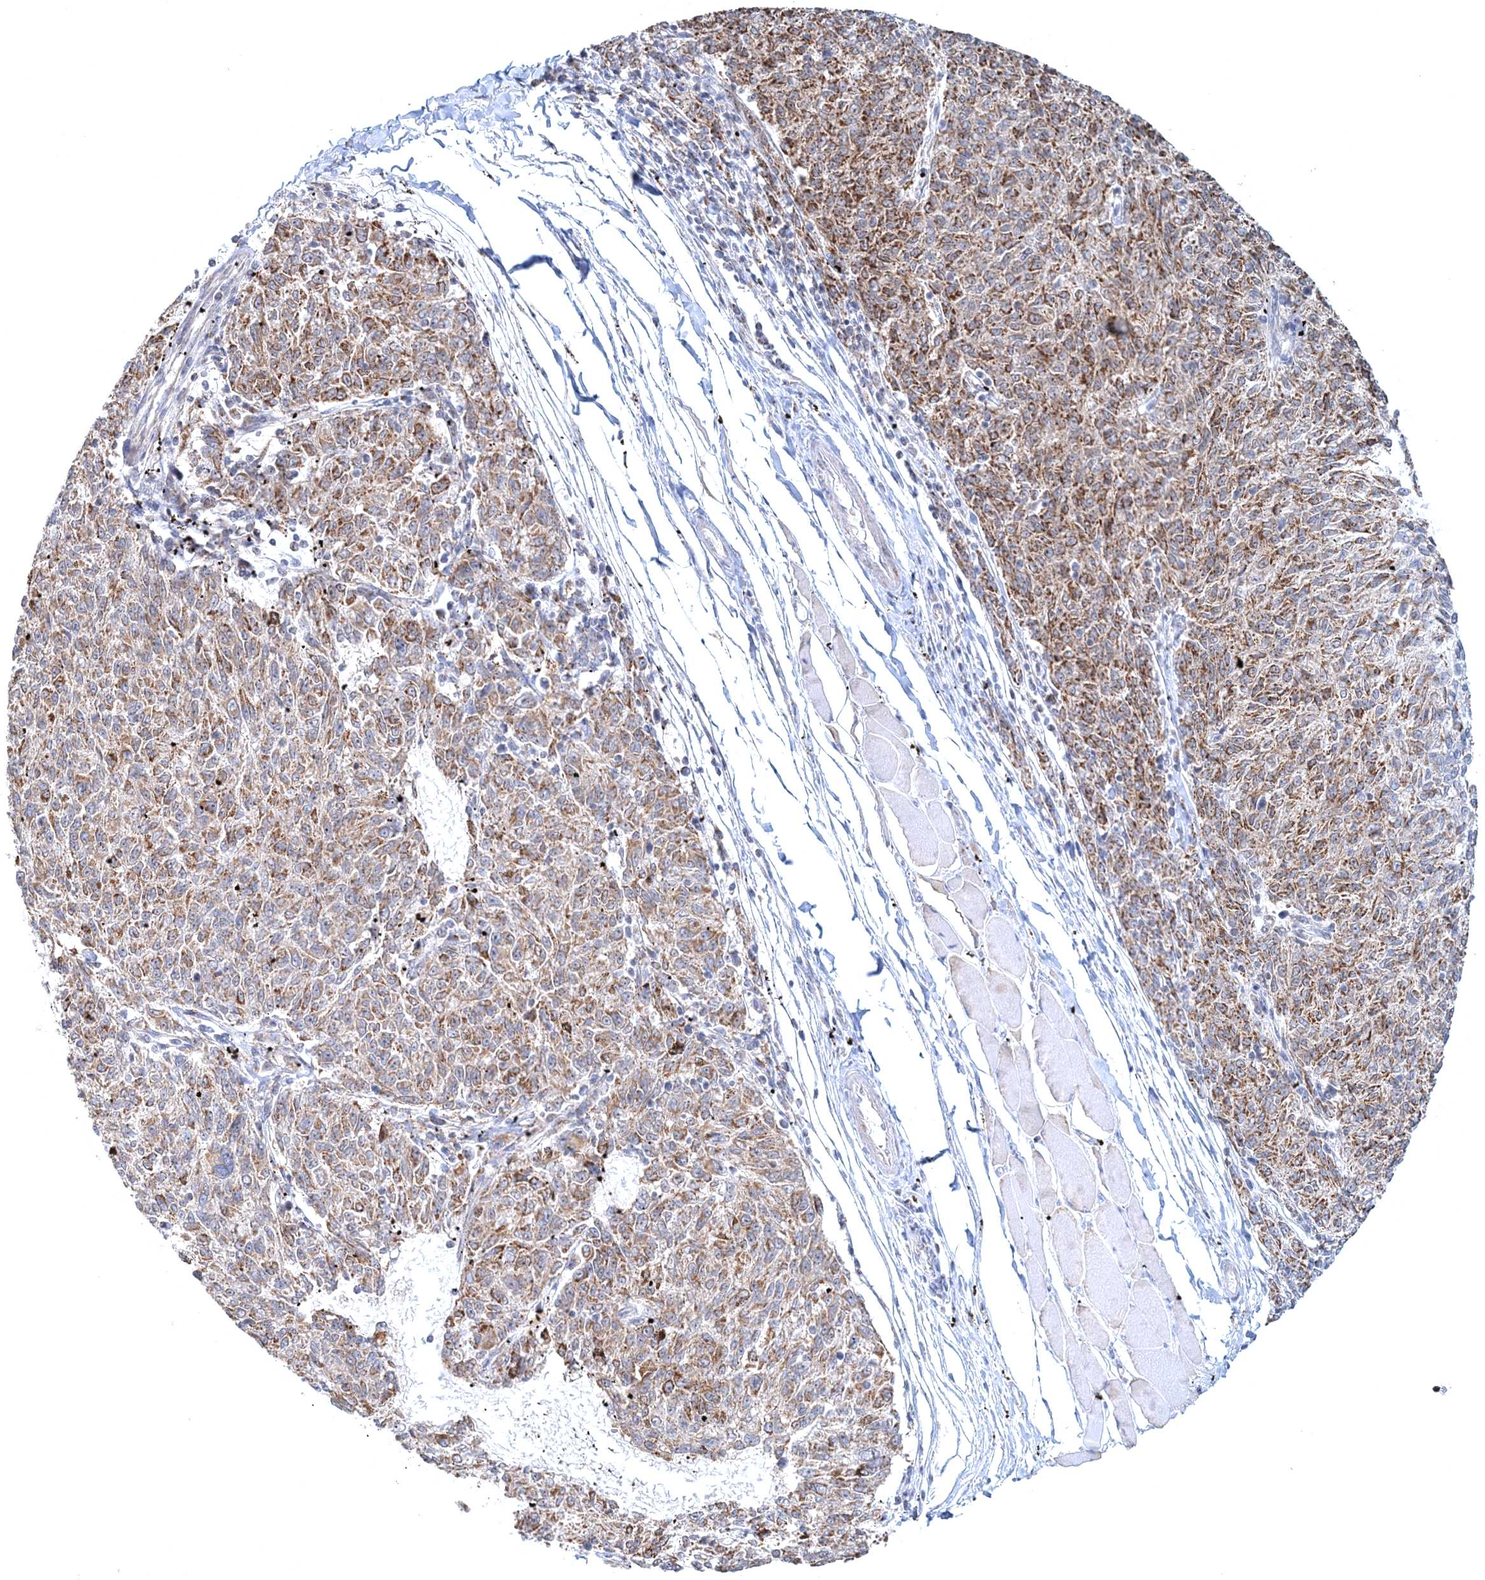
{"staining": {"intensity": "moderate", "quantity": ">75%", "location": "cytoplasmic/membranous"}, "tissue": "melanoma", "cell_type": "Tumor cells", "image_type": "cancer", "snomed": [{"axis": "morphology", "description": "Malignant melanoma, NOS"}, {"axis": "topography", "description": "Skin"}], "caption": "This histopathology image reveals immunohistochemistry staining of human malignant melanoma, with medium moderate cytoplasmic/membranous positivity in about >75% of tumor cells.", "gene": "RNF150", "patient": {"sex": "female", "age": 72}}